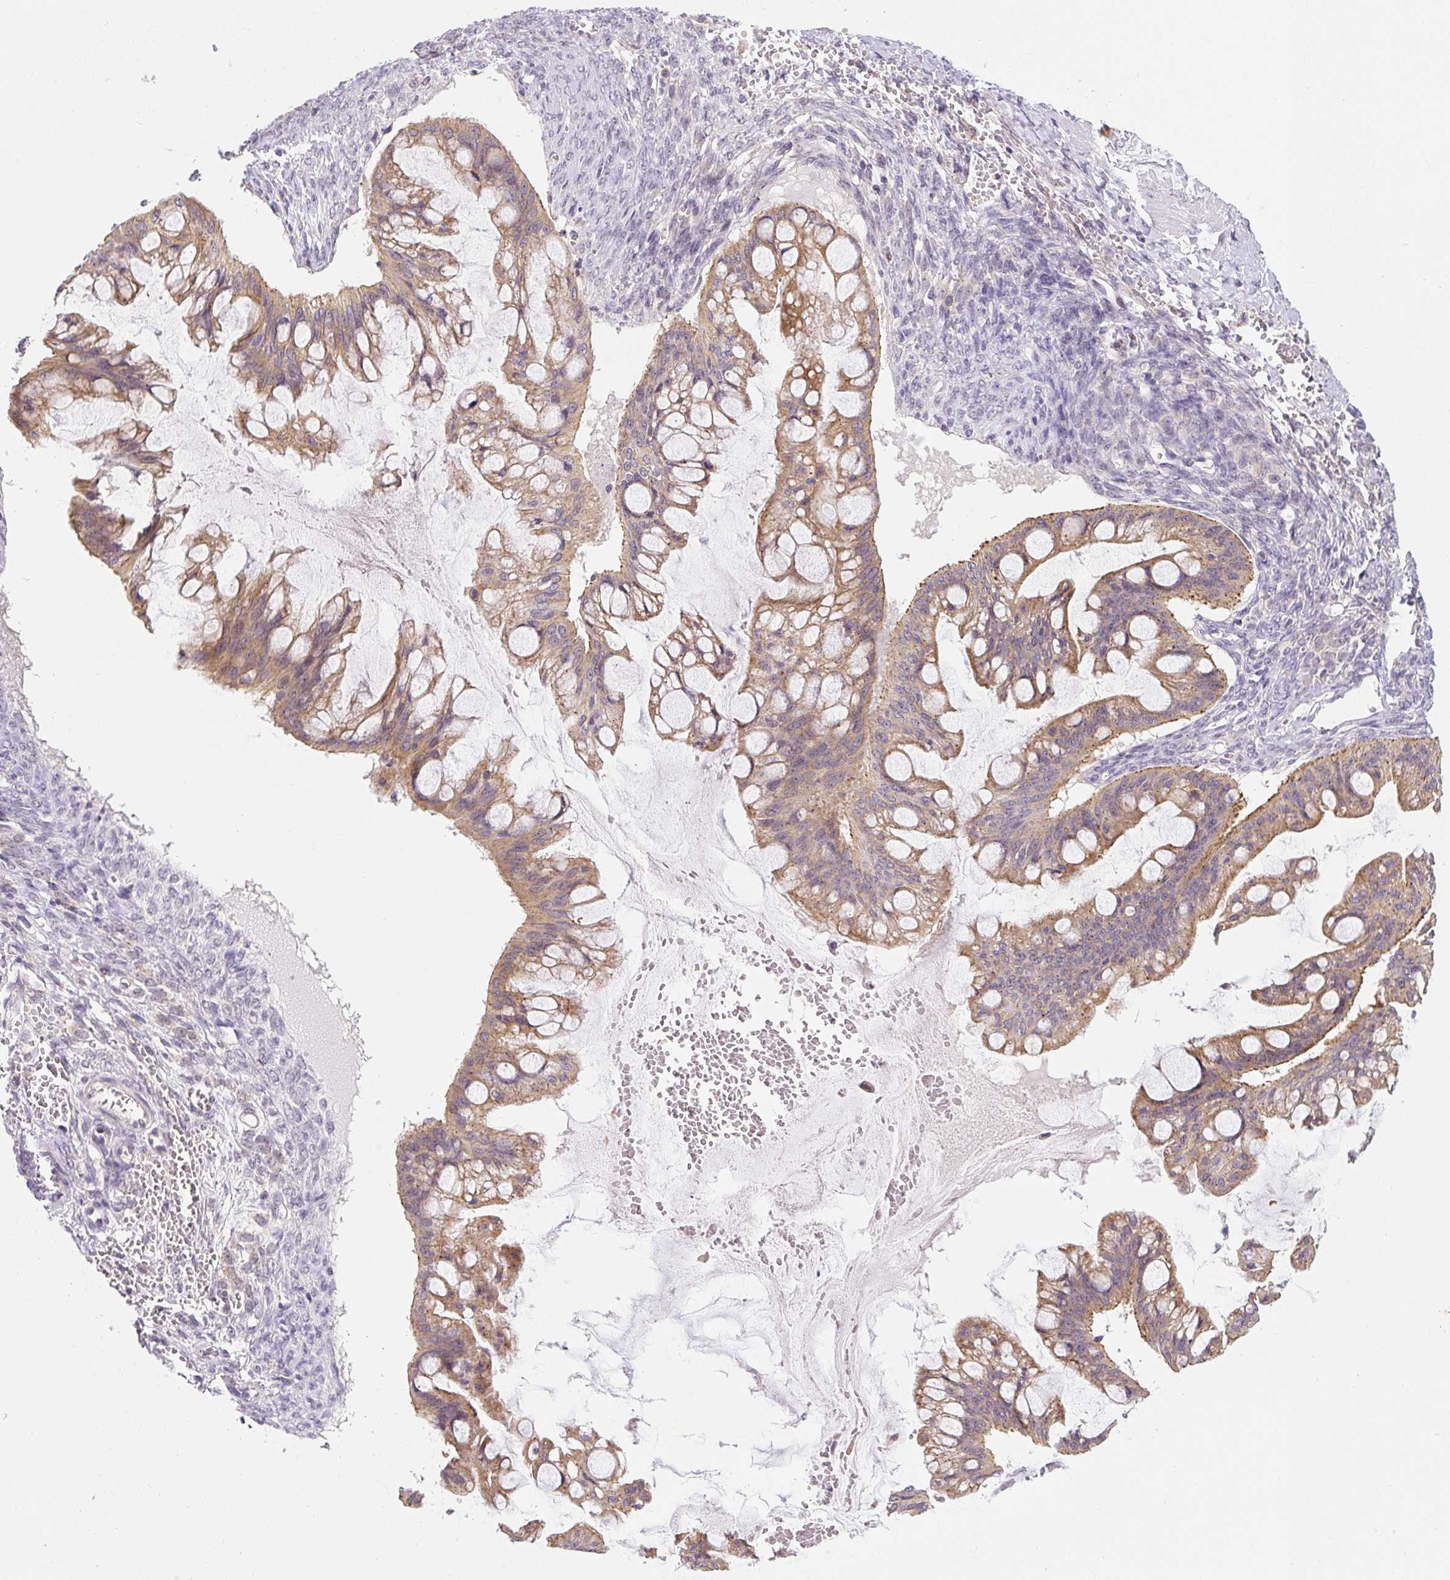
{"staining": {"intensity": "moderate", "quantity": "25%-75%", "location": "cytoplasmic/membranous"}, "tissue": "ovarian cancer", "cell_type": "Tumor cells", "image_type": "cancer", "snomed": [{"axis": "morphology", "description": "Cystadenocarcinoma, mucinous, NOS"}, {"axis": "topography", "description": "Ovary"}], "caption": "Moderate cytoplasmic/membranous staining for a protein is seen in about 25%-75% of tumor cells of ovarian cancer using immunohistochemistry.", "gene": "PLA2G4A", "patient": {"sex": "female", "age": 73}}